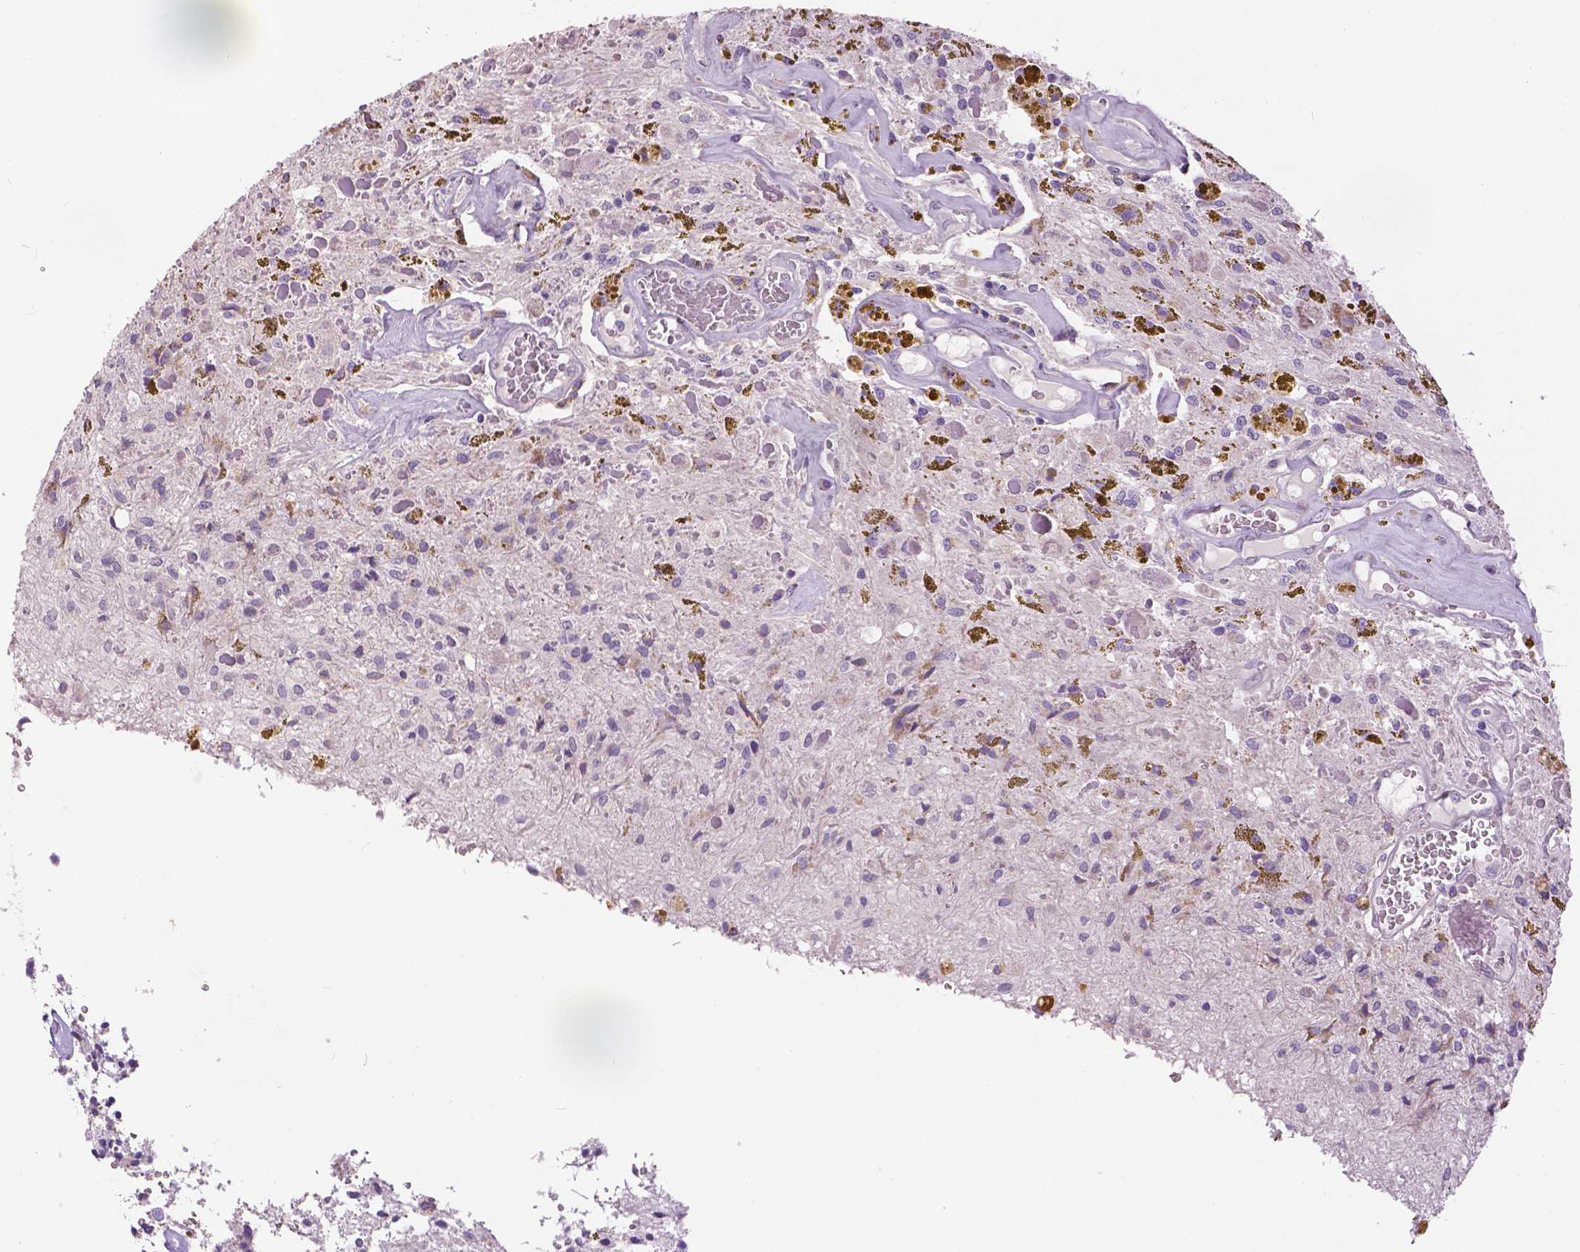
{"staining": {"intensity": "negative", "quantity": "none", "location": "none"}, "tissue": "glioma", "cell_type": "Tumor cells", "image_type": "cancer", "snomed": [{"axis": "morphology", "description": "Glioma, malignant, Low grade"}, {"axis": "topography", "description": "Cerebellum"}], "caption": "Immunohistochemistry of glioma reveals no staining in tumor cells.", "gene": "GRIN2A", "patient": {"sex": "female", "age": 14}}